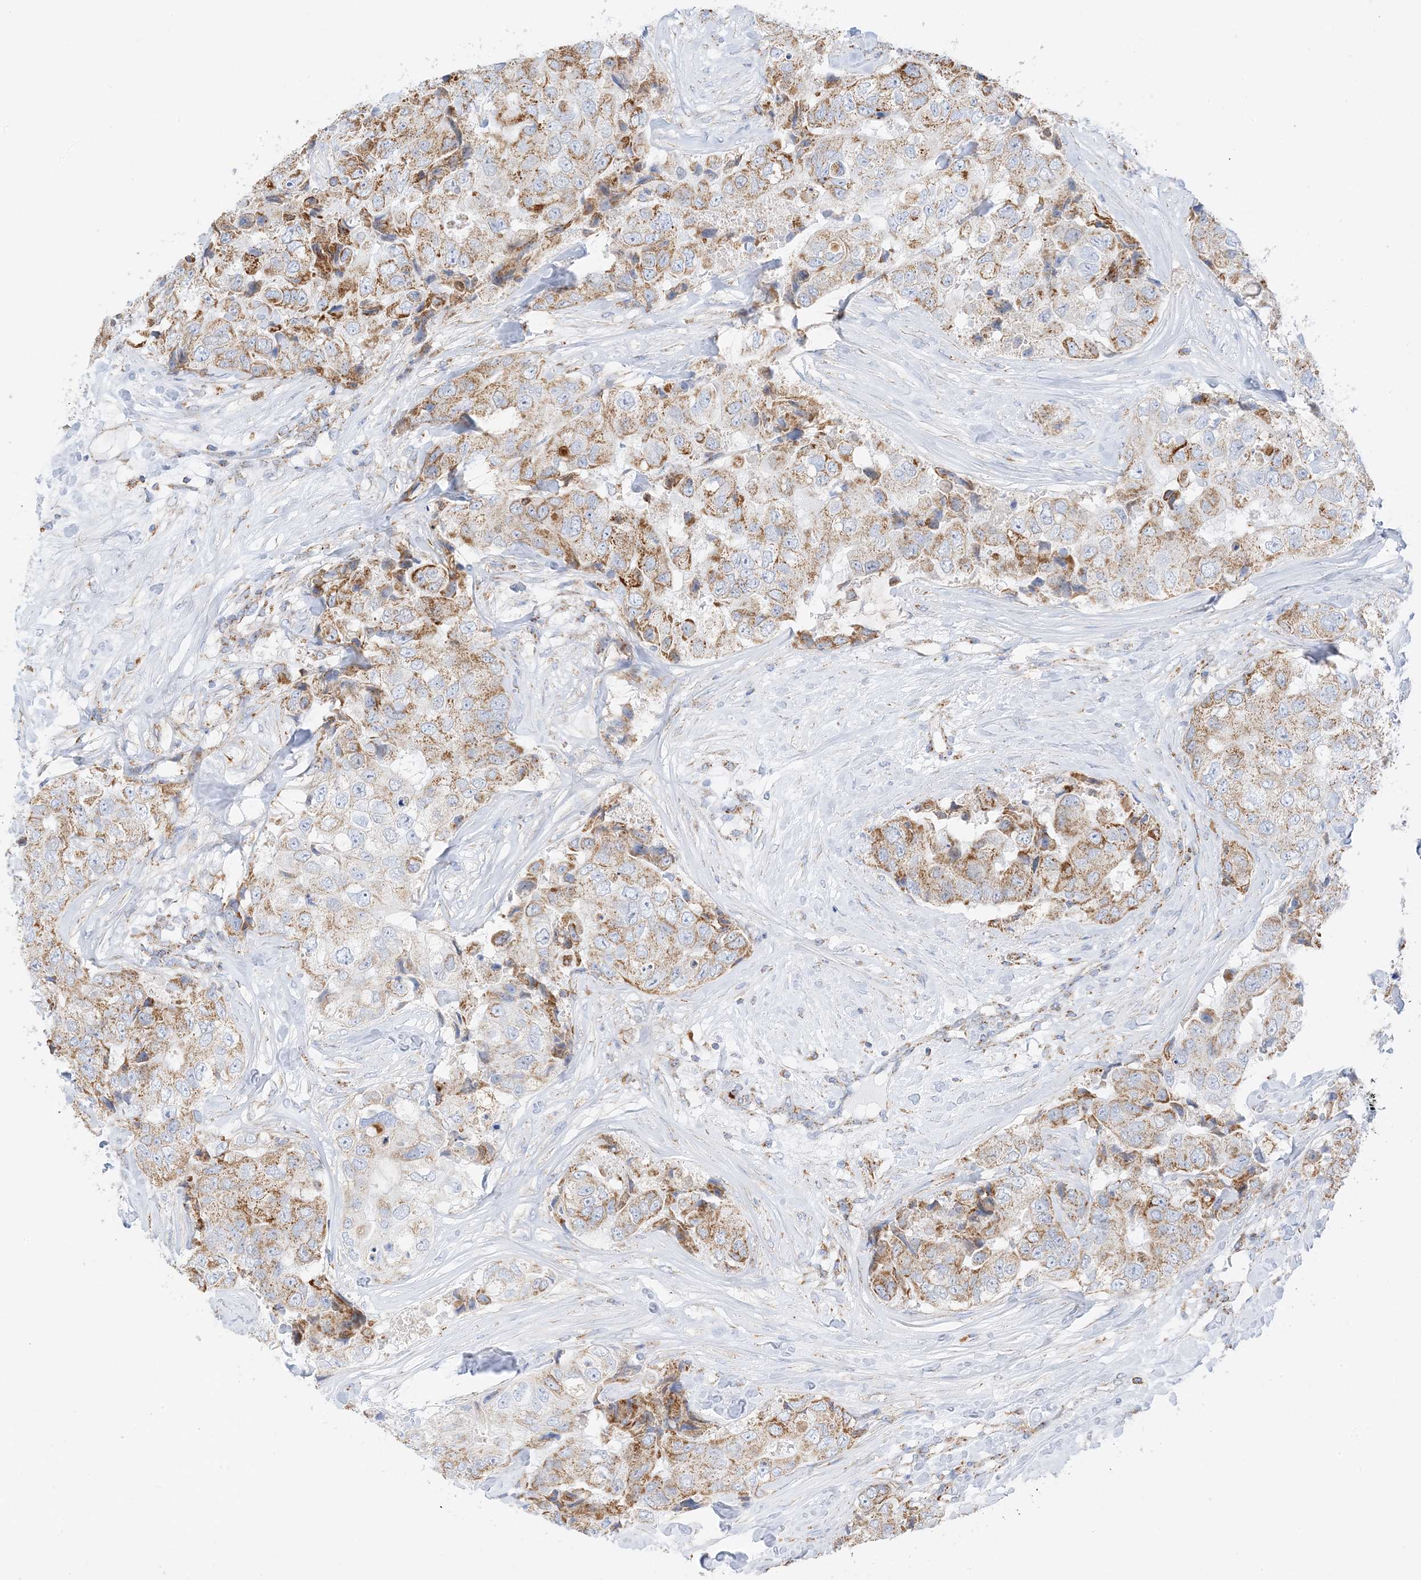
{"staining": {"intensity": "moderate", "quantity": ">75%", "location": "cytoplasmic/membranous"}, "tissue": "breast cancer", "cell_type": "Tumor cells", "image_type": "cancer", "snomed": [{"axis": "morphology", "description": "Duct carcinoma"}, {"axis": "topography", "description": "Breast"}], "caption": "DAB (3,3'-diaminobenzidine) immunohistochemical staining of human breast invasive ductal carcinoma exhibits moderate cytoplasmic/membranous protein positivity in approximately >75% of tumor cells.", "gene": "CAPN13", "patient": {"sex": "female", "age": 62}}